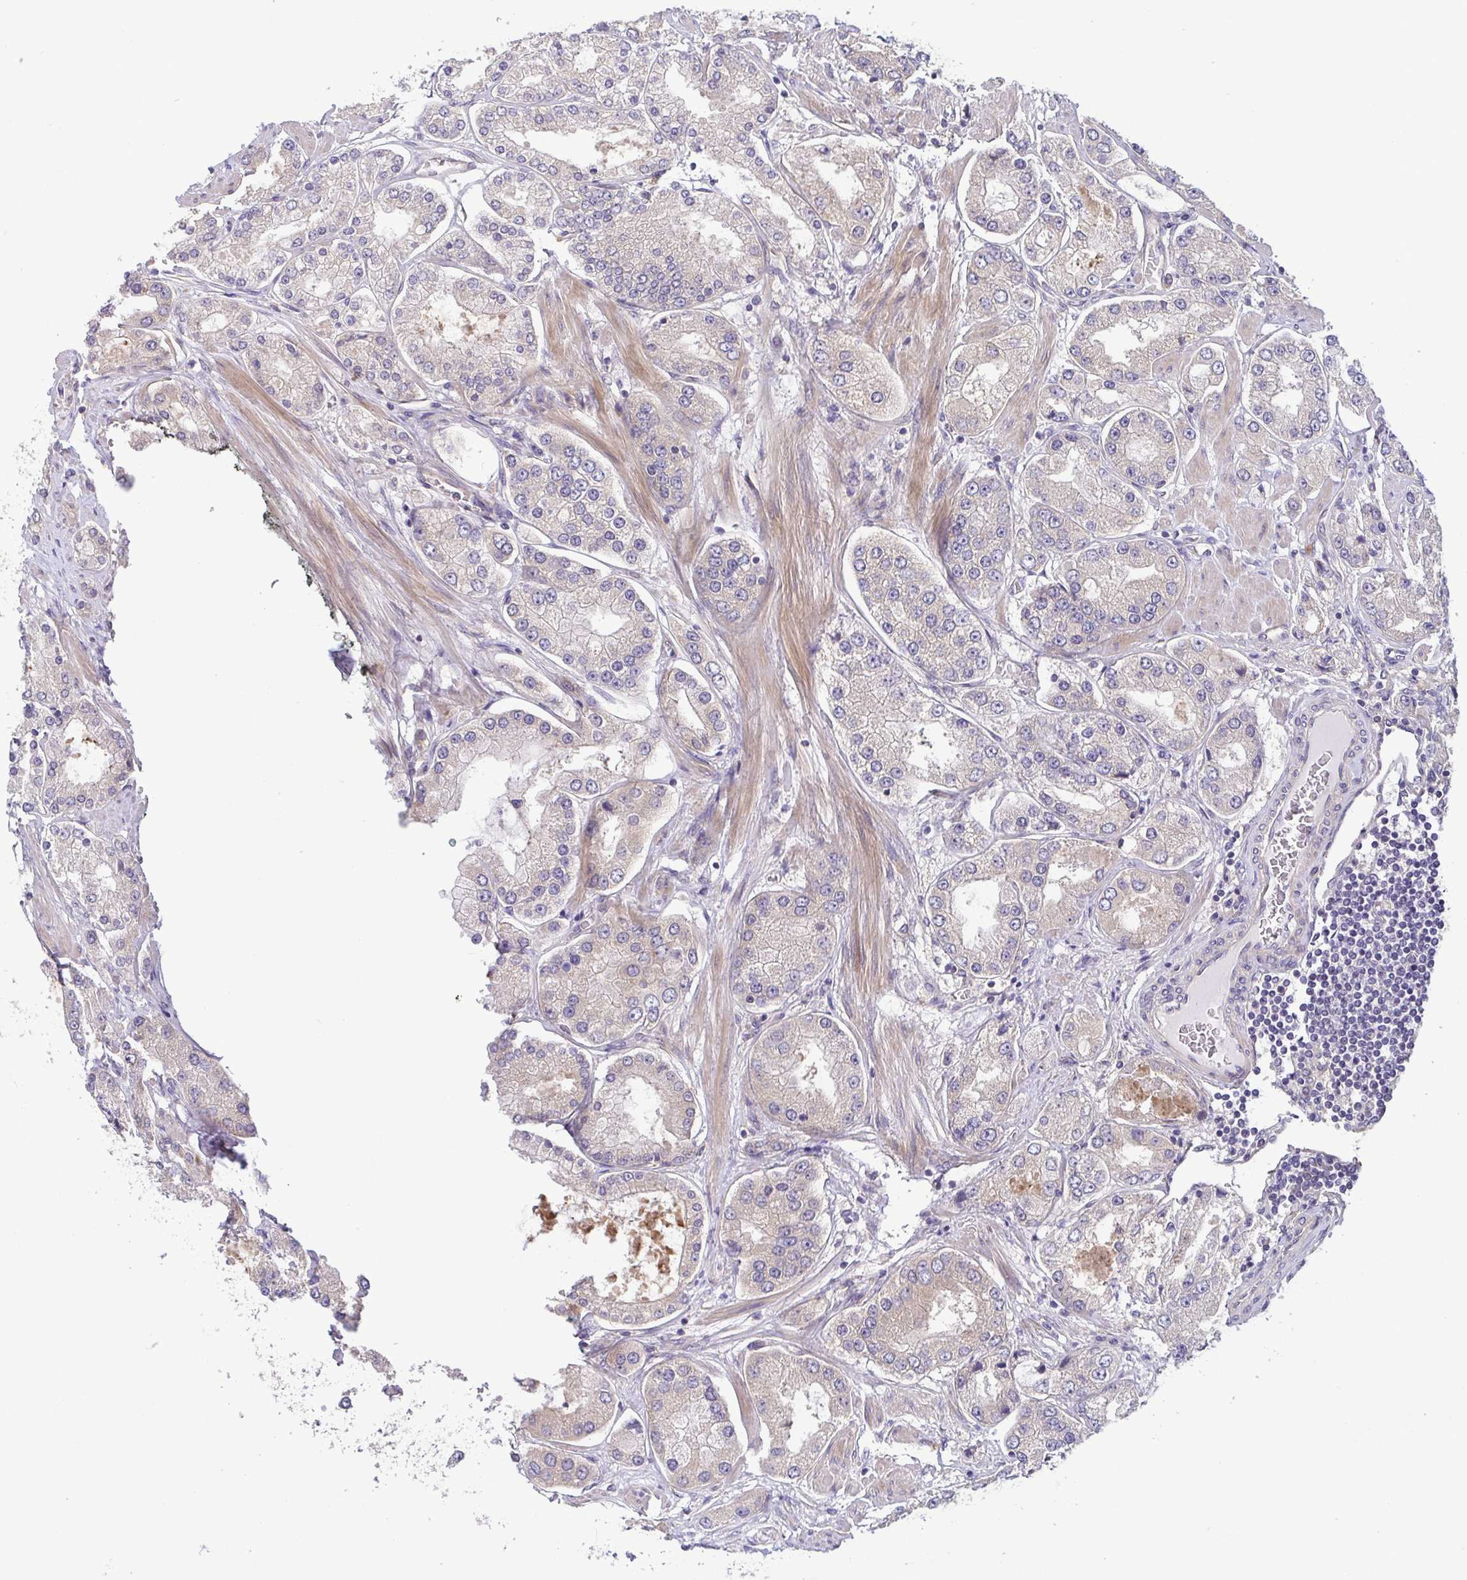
{"staining": {"intensity": "negative", "quantity": "none", "location": "none"}, "tissue": "prostate cancer", "cell_type": "Tumor cells", "image_type": "cancer", "snomed": [{"axis": "morphology", "description": "Adenocarcinoma, High grade"}, {"axis": "topography", "description": "Prostate"}], "caption": "A micrograph of human adenocarcinoma (high-grade) (prostate) is negative for staining in tumor cells.", "gene": "LMF2", "patient": {"sex": "male", "age": 69}}